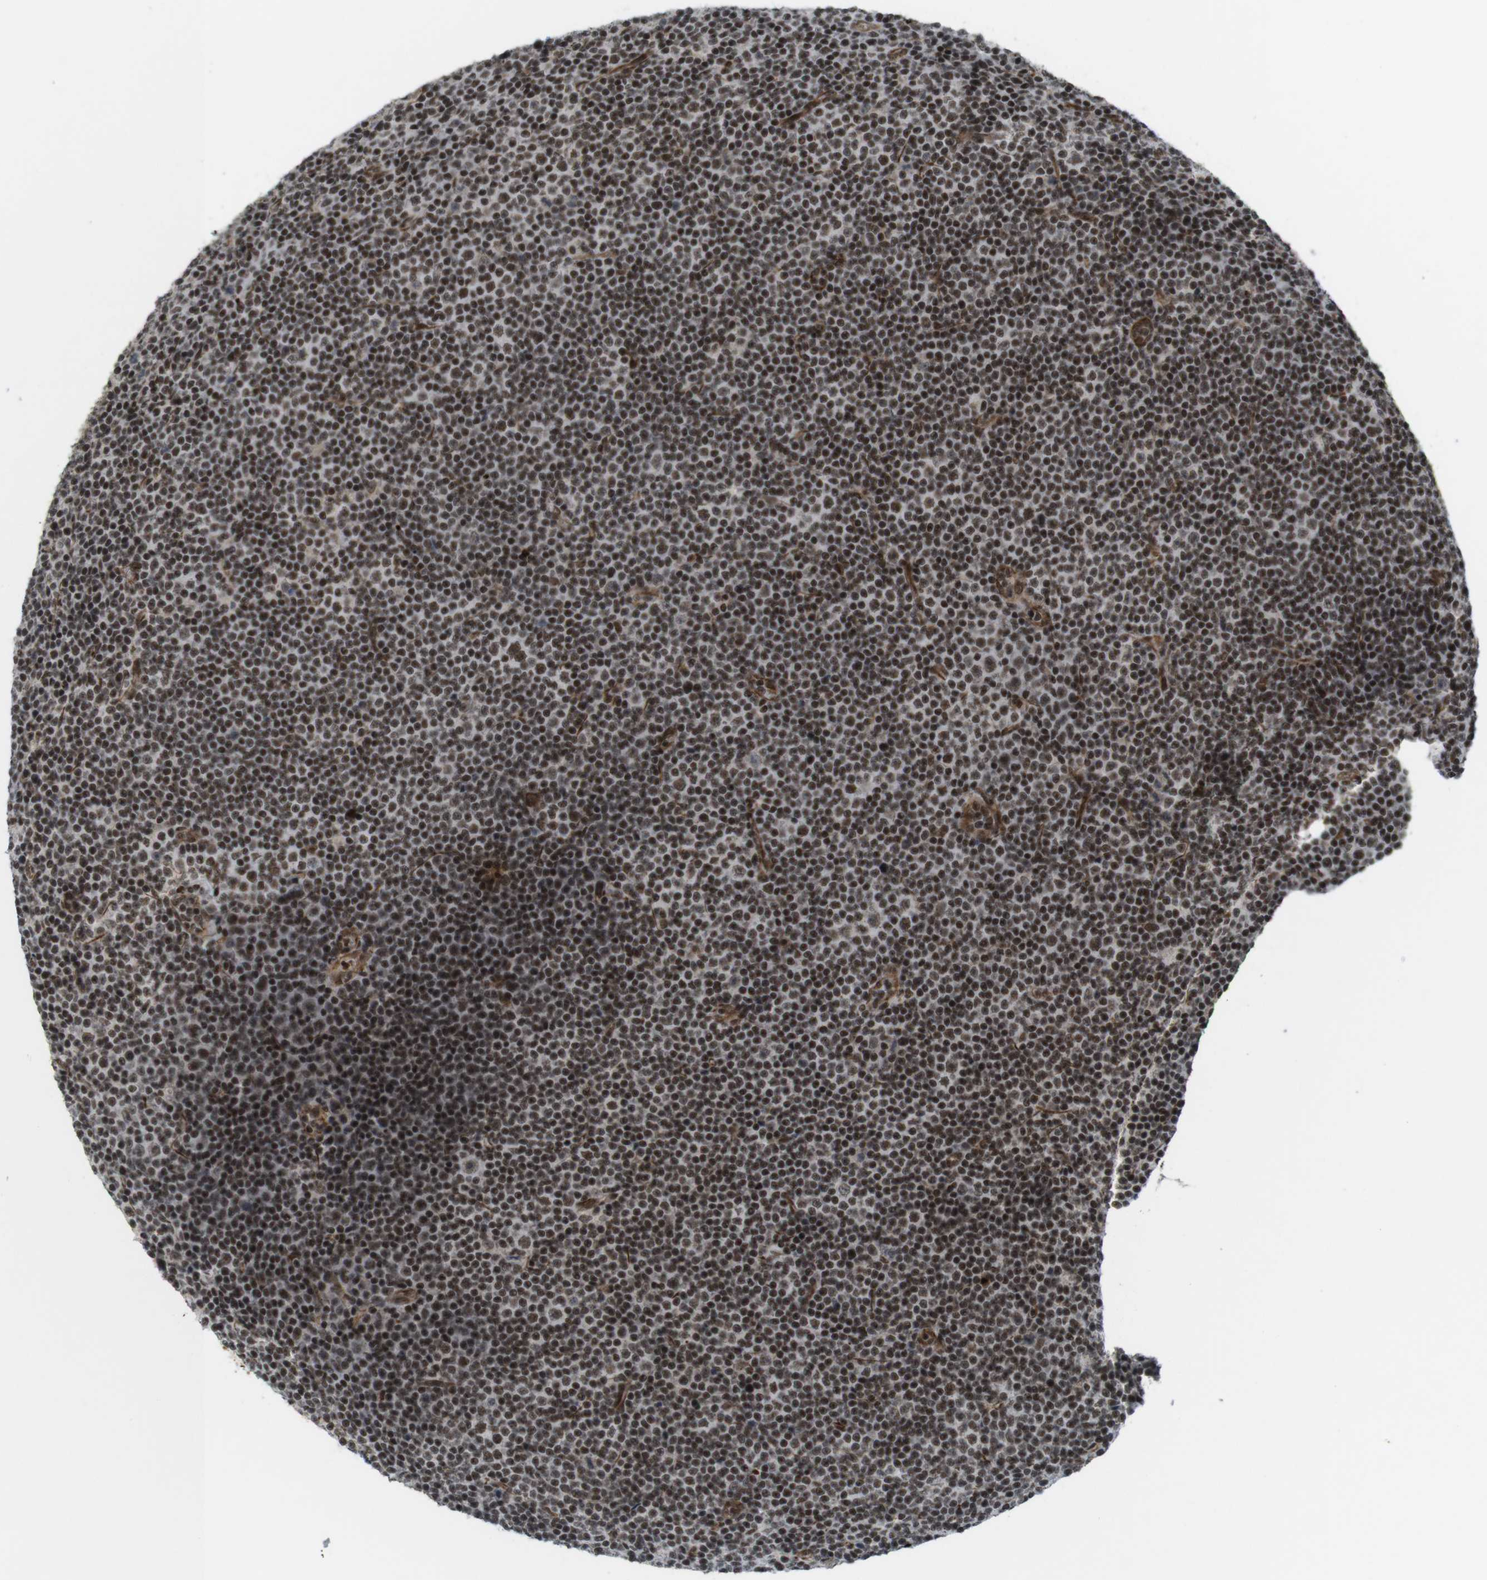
{"staining": {"intensity": "strong", "quantity": ">75%", "location": "nuclear"}, "tissue": "lymphoma", "cell_type": "Tumor cells", "image_type": "cancer", "snomed": [{"axis": "morphology", "description": "Malignant lymphoma, non-Hodgkin's type, Low grade"}, {"axis": "topography", "description": "Lymph node"}], "caption": "About >75% of tumor cells in human malignant lymphoma, non-Hodgkin's type (low-grade) display strong nuclear protein expression as visualized by brown immunohistochemical staining.", "gene": "SP2", "patient": {"sex": "female", "age": 67}}